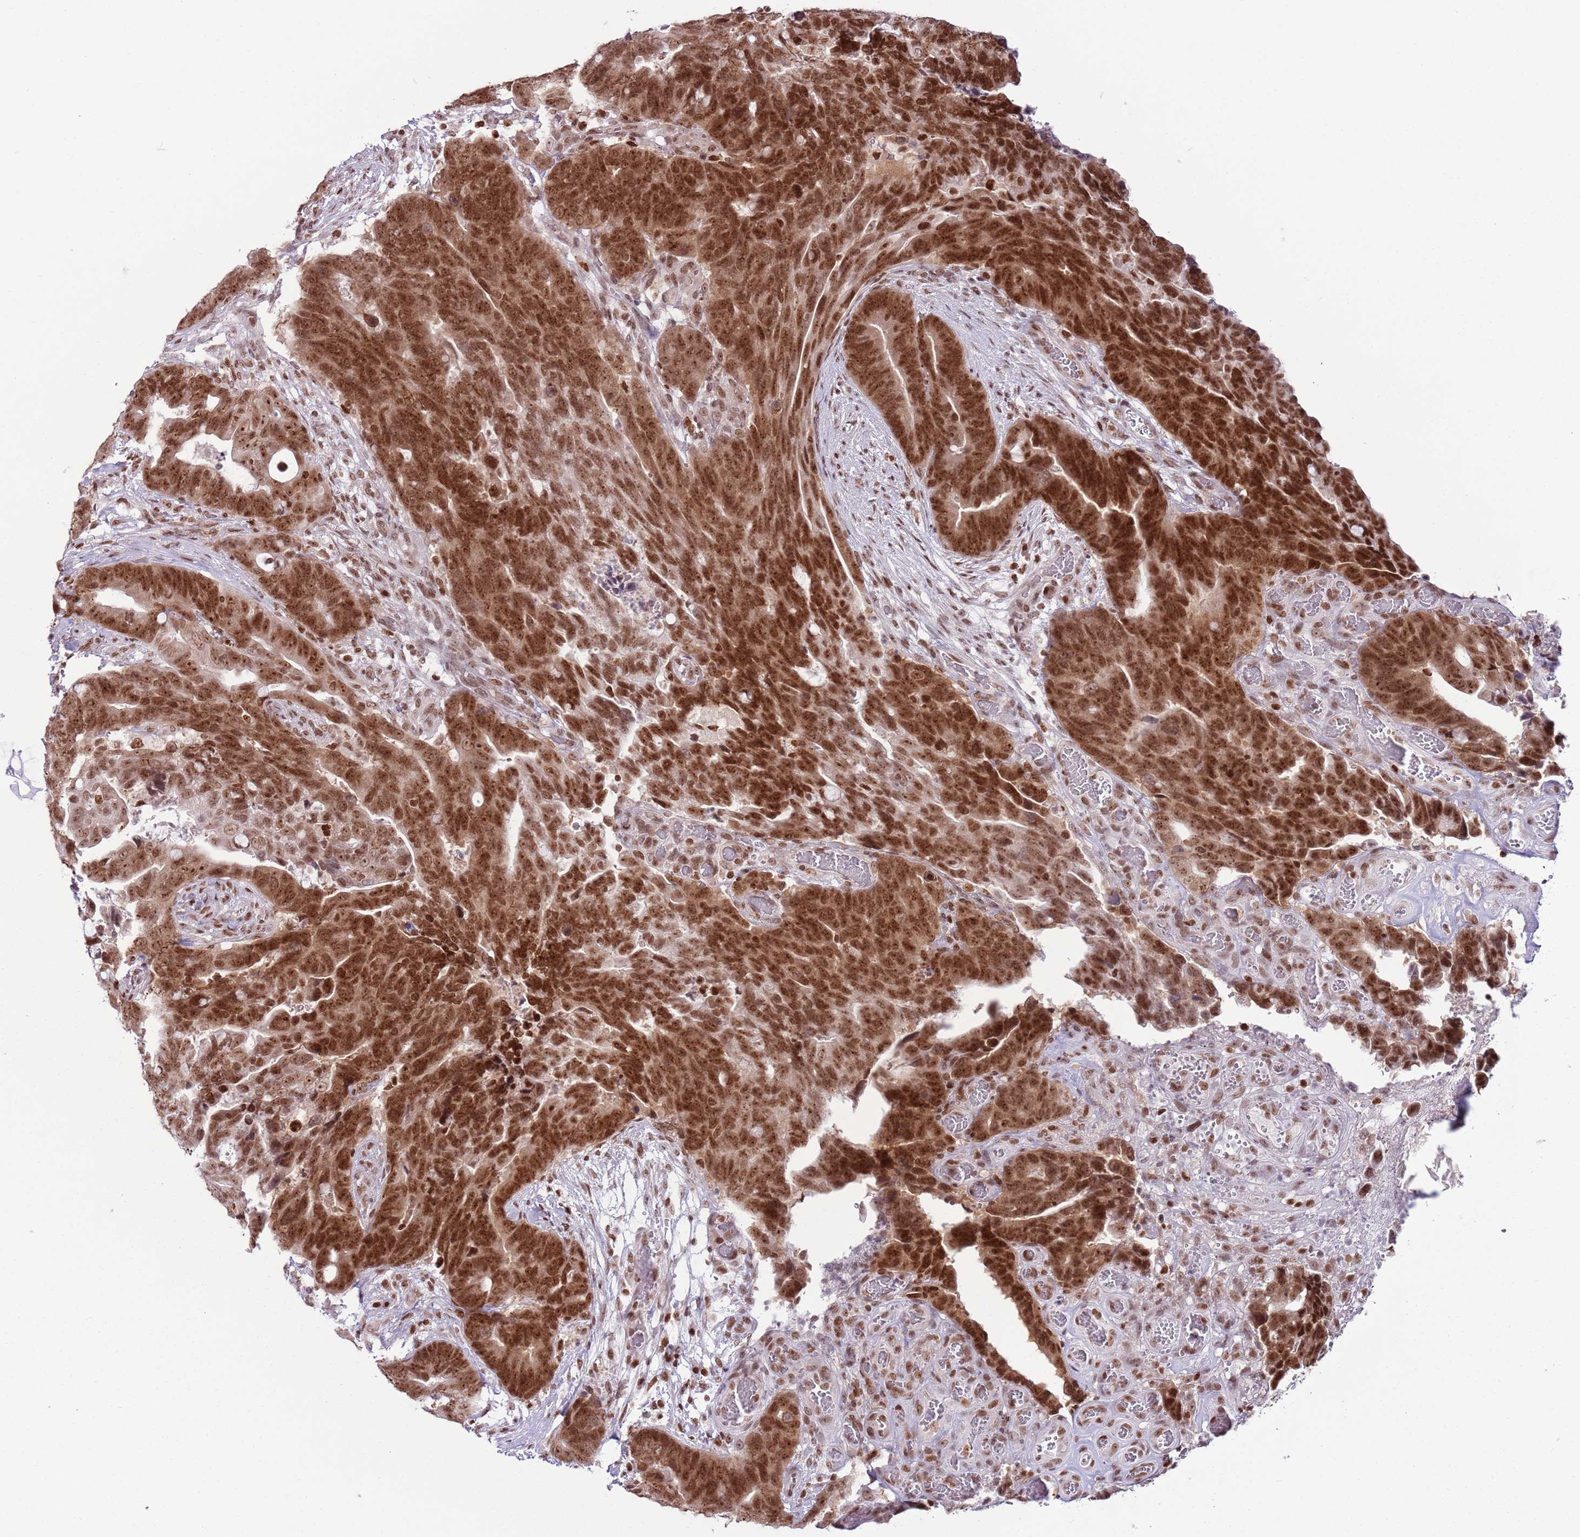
{"staining": {"intensity": "strong", "quantity": ">75%", "location": "nuclear"}, "tissue": "colorectal cancer", "cell_type": "Tumor cells", "image_type": "cancer", "snomed": [{"axis": "morphology", "description": "Adenocarcinoma, NOS"}, {"axis": "topography", "description": "Colon"}], "caption": "A brown stain shows strong nuclear staining of a protein in human colorectal adenocarcinoma tumor cells.", "gene": "SELENOH", "patient": {"sex": "female", "age": 82}}